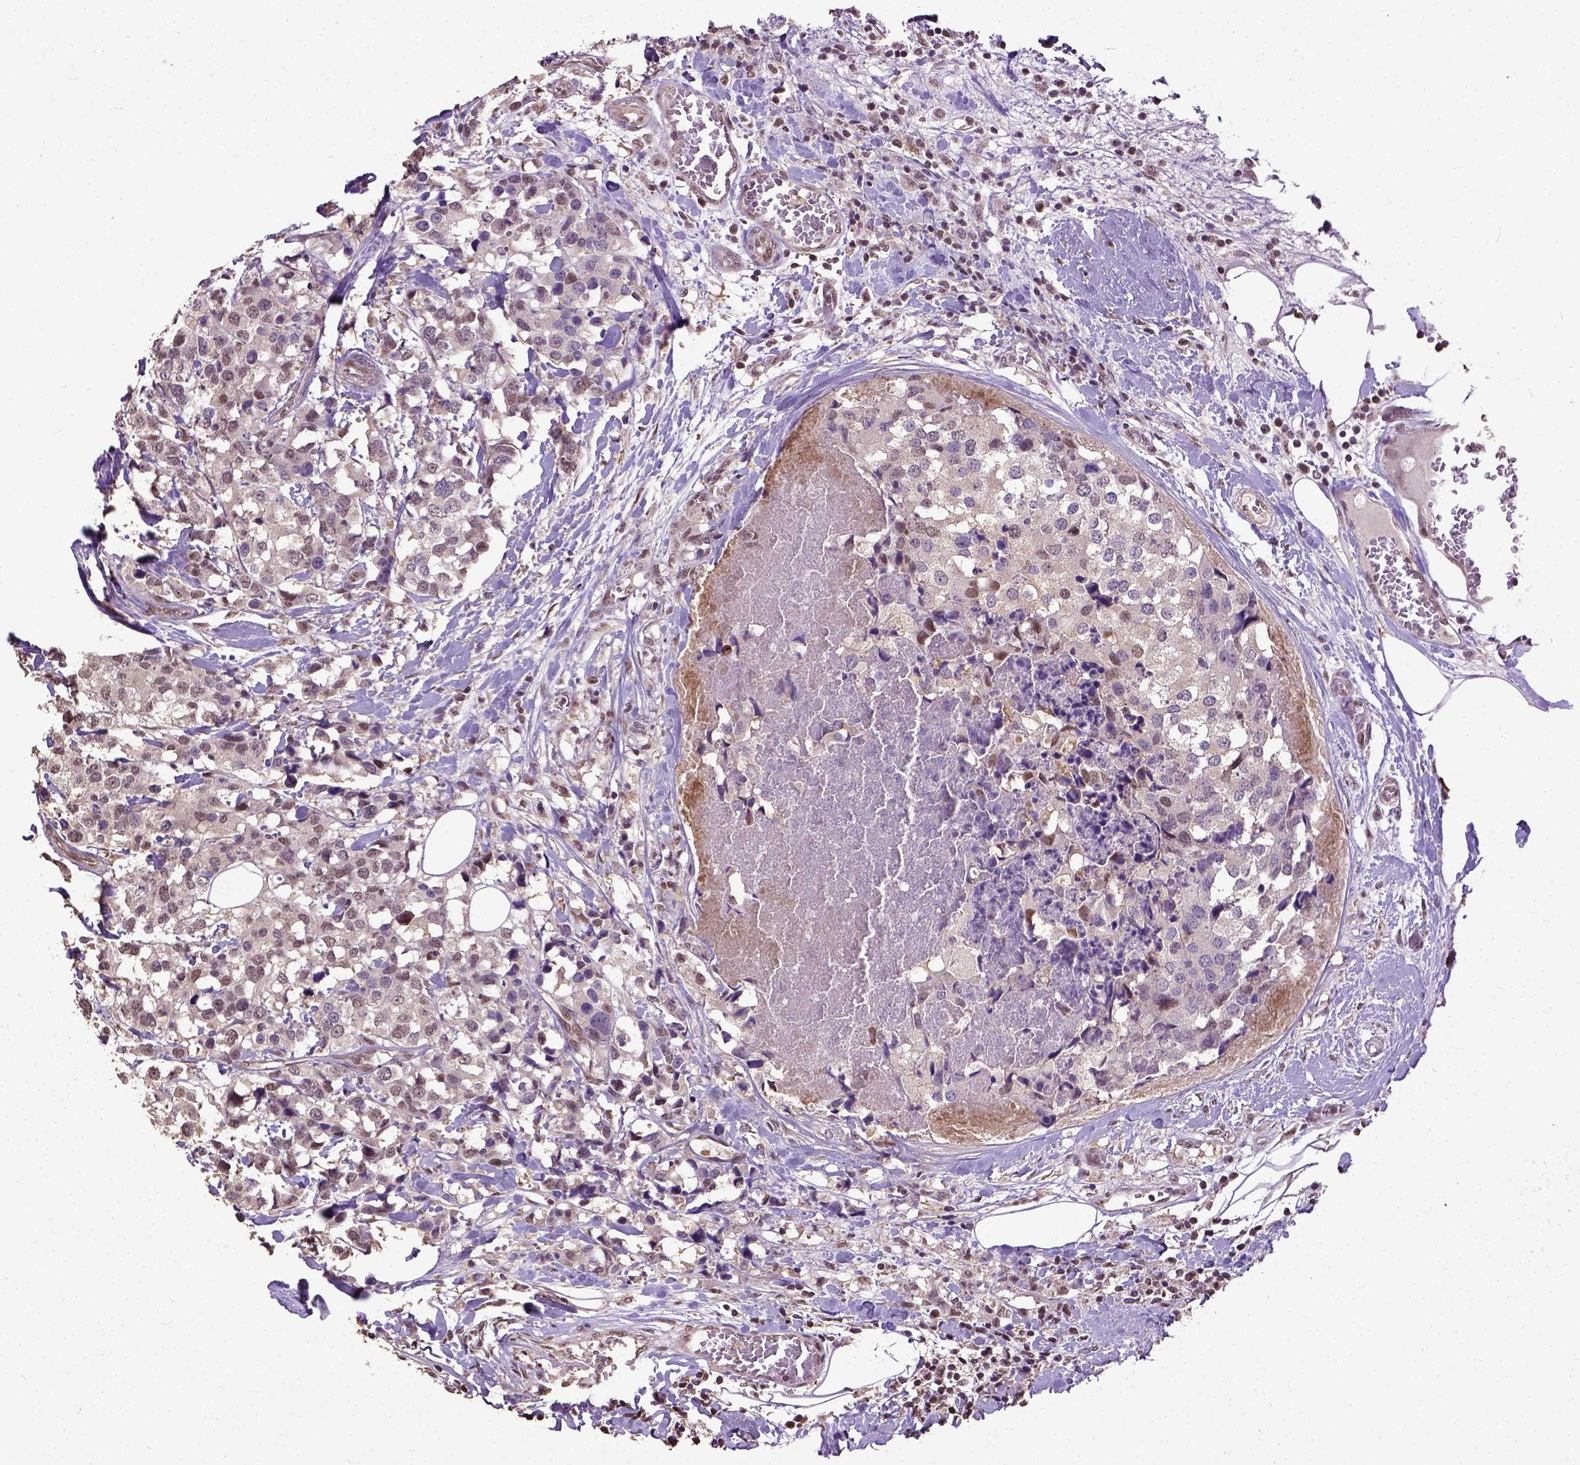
{"staining": {"intensity": "weak", "quantity": "25%-75%", "location": "nuclear"}, "tissue": "breast cancer", "cell_type": "Tumor cells", "image_type": "cancer", "snomed": [{"axis": "morphology", "description": "Lobular carcinoma"}, {"axis": "topography", "description": "Breast"}], "caption": "Protein expression analysis of human breast lobular carcinoma reveals weak nuclear staining in approximately 25%-75% of tumor cells. (IHC, brightfield microscopy, high magnification).", "gene": "UBA3", "patient": {"sex": "female", "age": 59}}